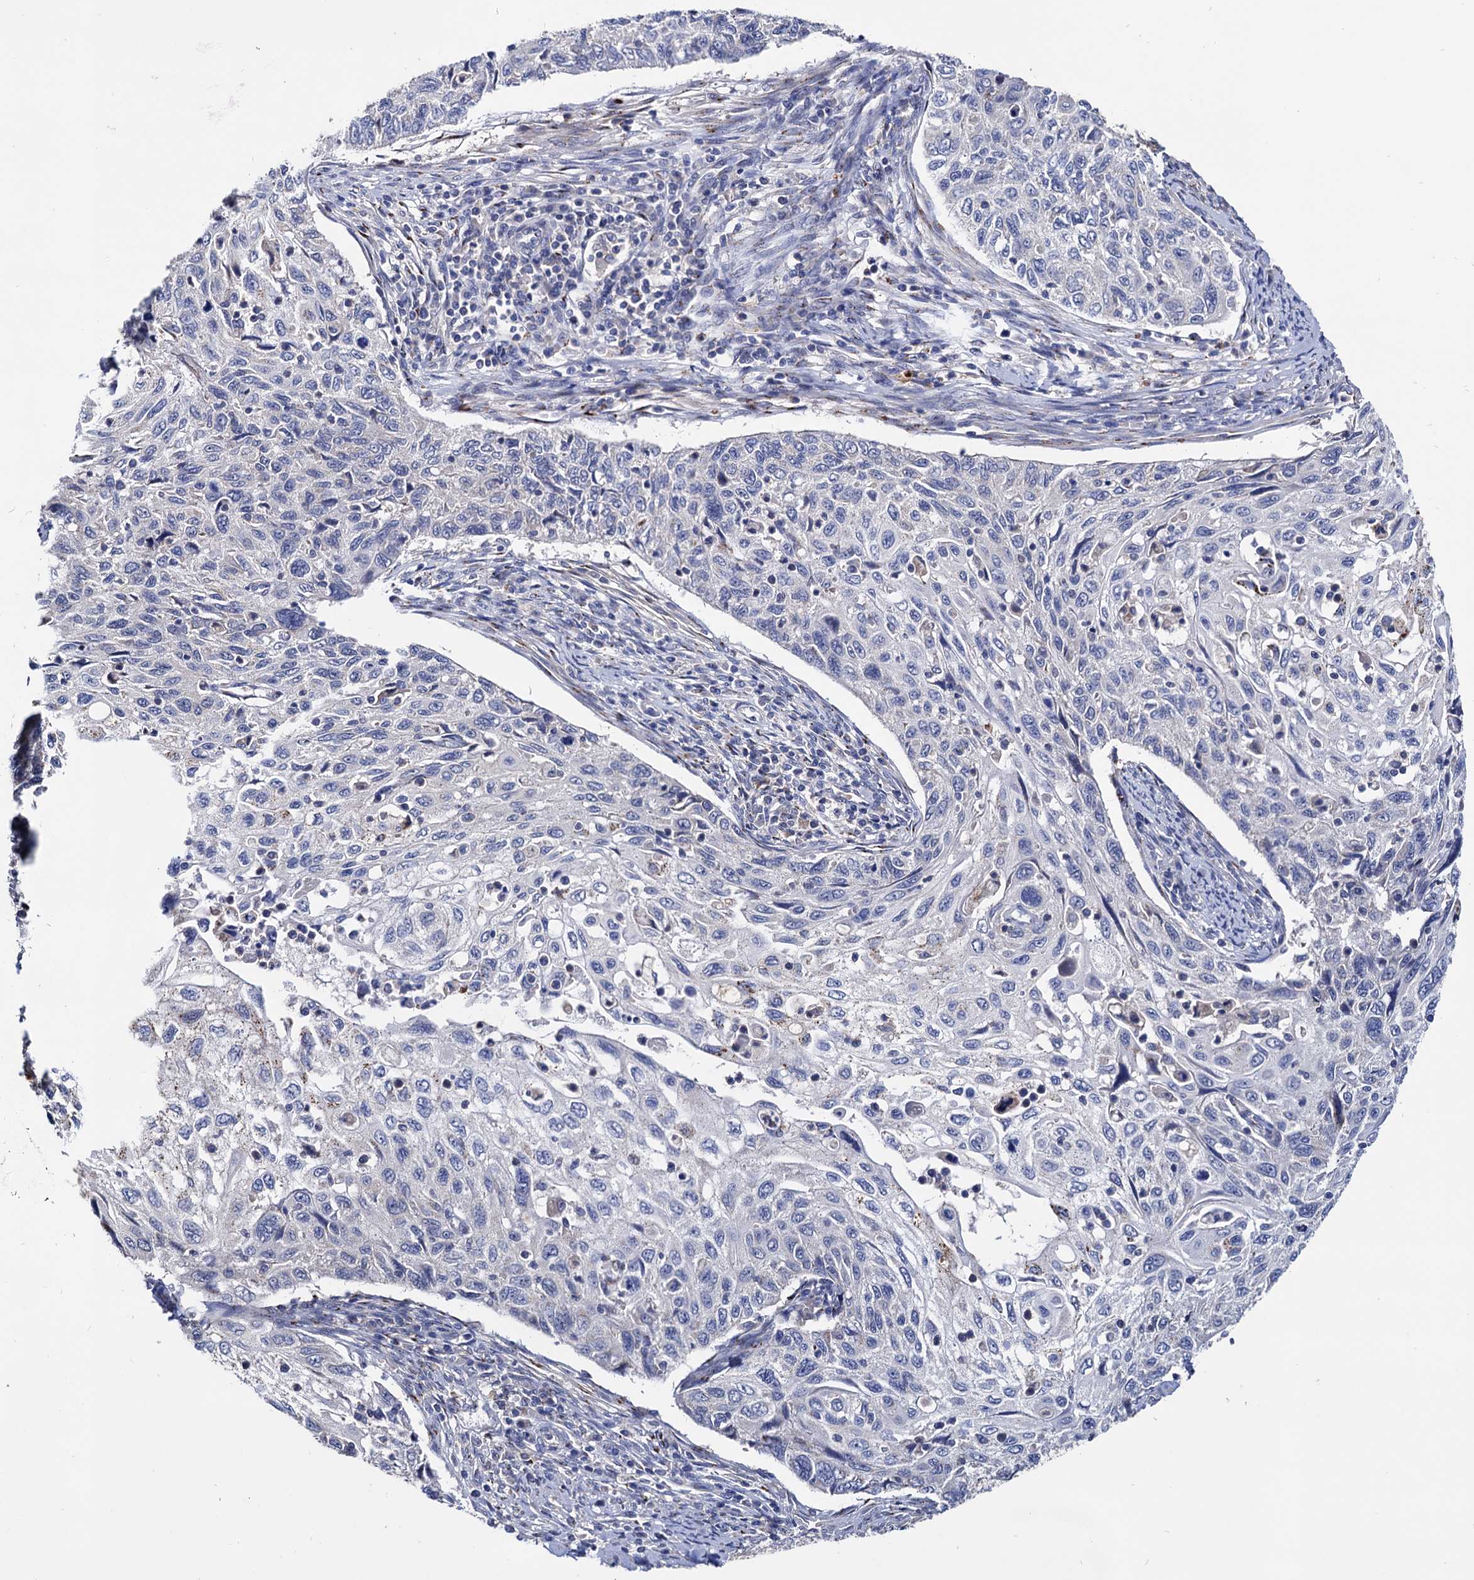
{"staining": {"intensity": "negative", "quantity": "none", "location": "none"}, "tissue": "cervical cancer", "cell_type": "Tumor cells", "image_type": "cancer", "snomed": [{"axis": "morphology", "description": "Squamous cell carcinoma, NOS"}, {"axis": "topography", "description": "Cervix"}], "caption": "Protein analysis of cervical cancer displays no significant expression in tumor cells.", "gene": "ESD", "patient": {"sex": "female", "age": 70}}